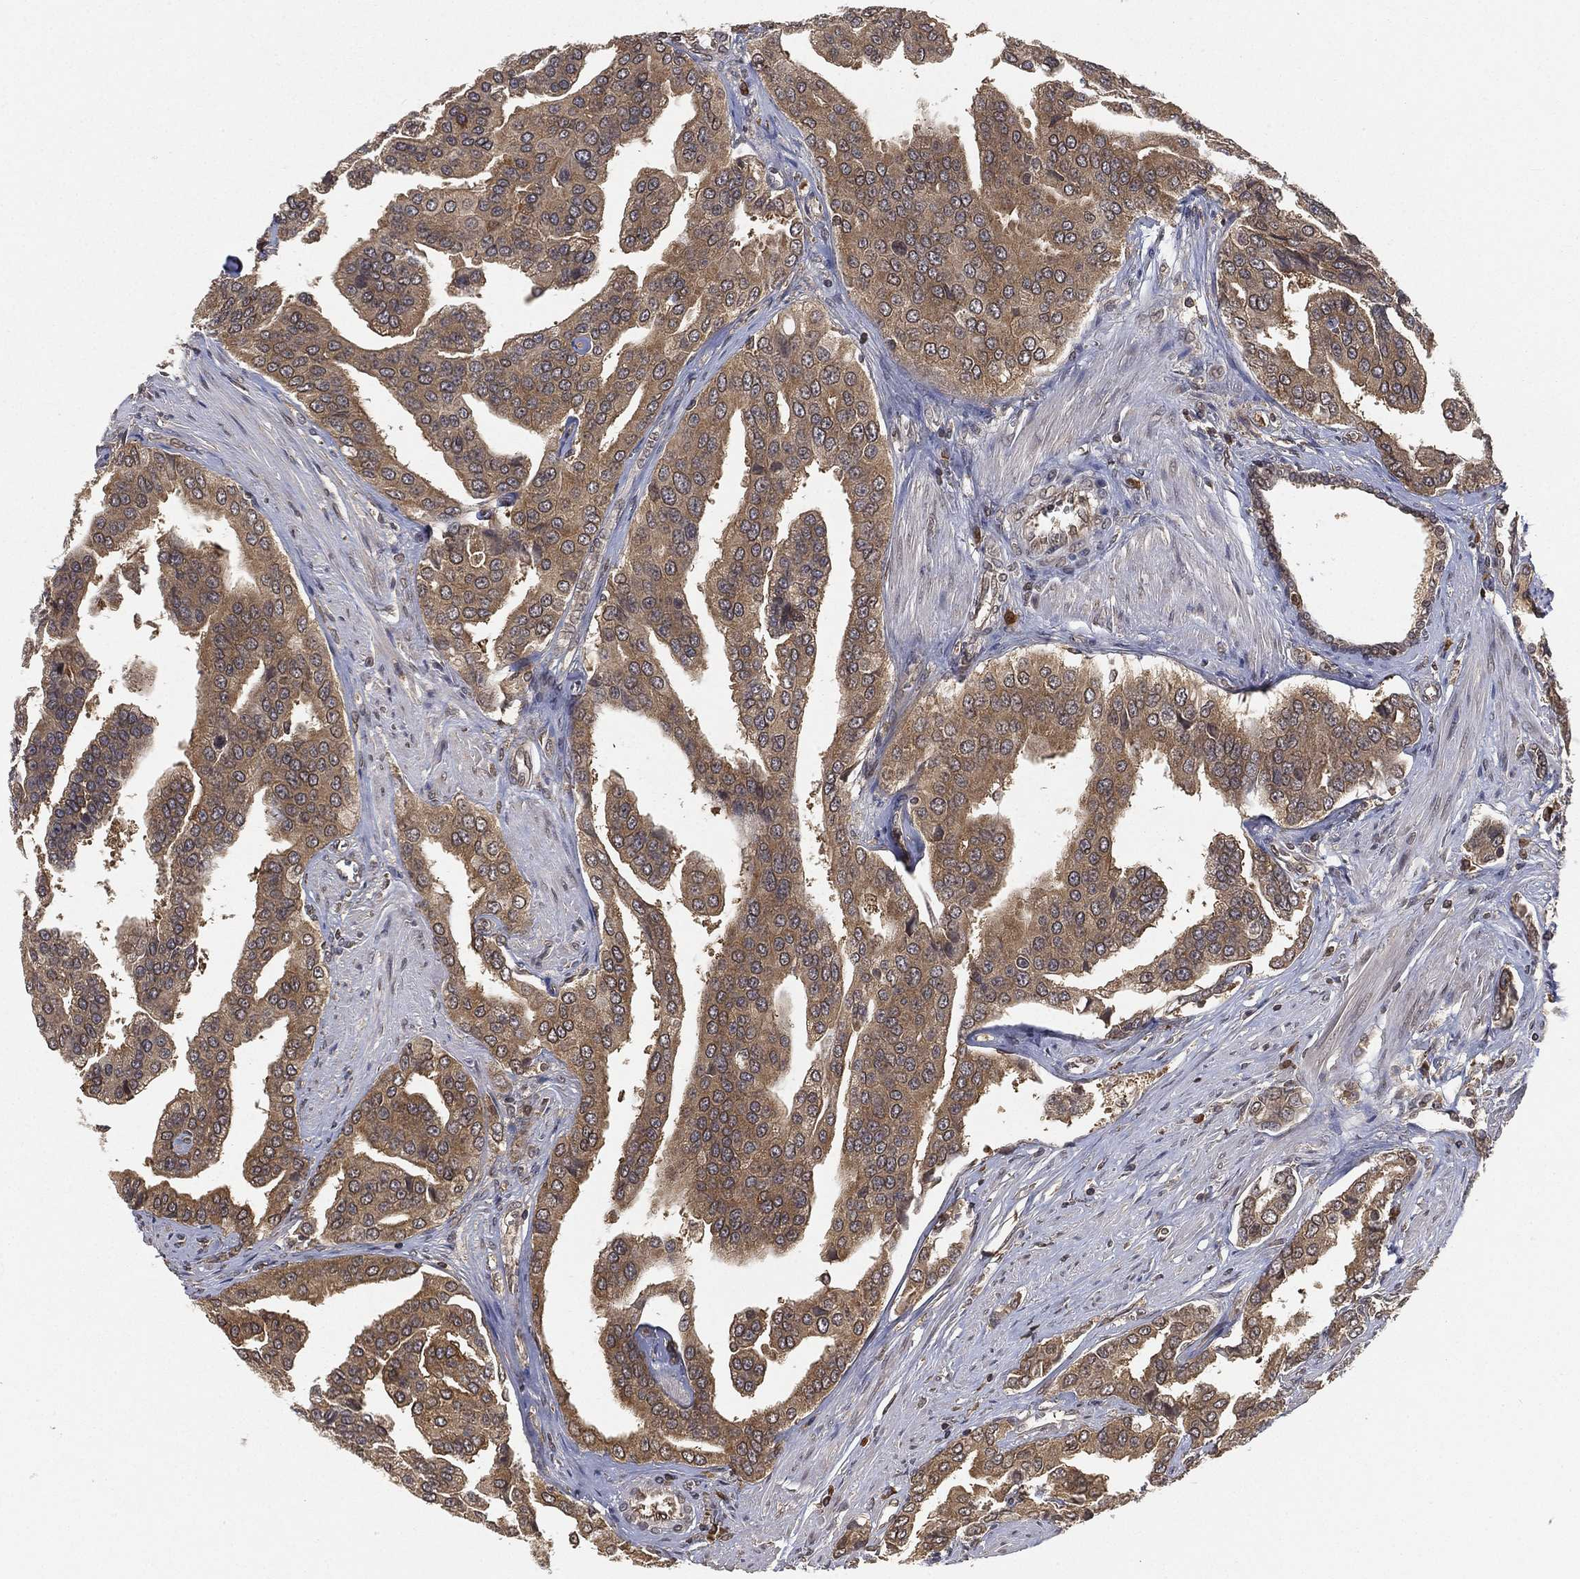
{"staining": {"intensity": "weak", "quantity": ">75%", "location": "cytoplasmic/membranous"}, "tissue": "prostate cancer", "cell_type": "Tumor cells", "image_type": "cancer", "snomed": [{"axis": "morphology", "description": "Adenocarcinoma, NOS"}, {"axis": "topography", "description": "Prostate and seminal vesicle, NOS"}, {"axis": "topography", "description": "Prostate"}], "caption": "Adenocarcinoma (prostate) tissue reveals weak cytoplasmic/membranous staining in approximately >75% of tumor cells The protein of interest is stained brown, and the nuclei are stained in blue (DAB IHC with brightfield microscopy, high magnification).", "gene": "UBA5", "patient": {"sex": "male", "age": 69}}